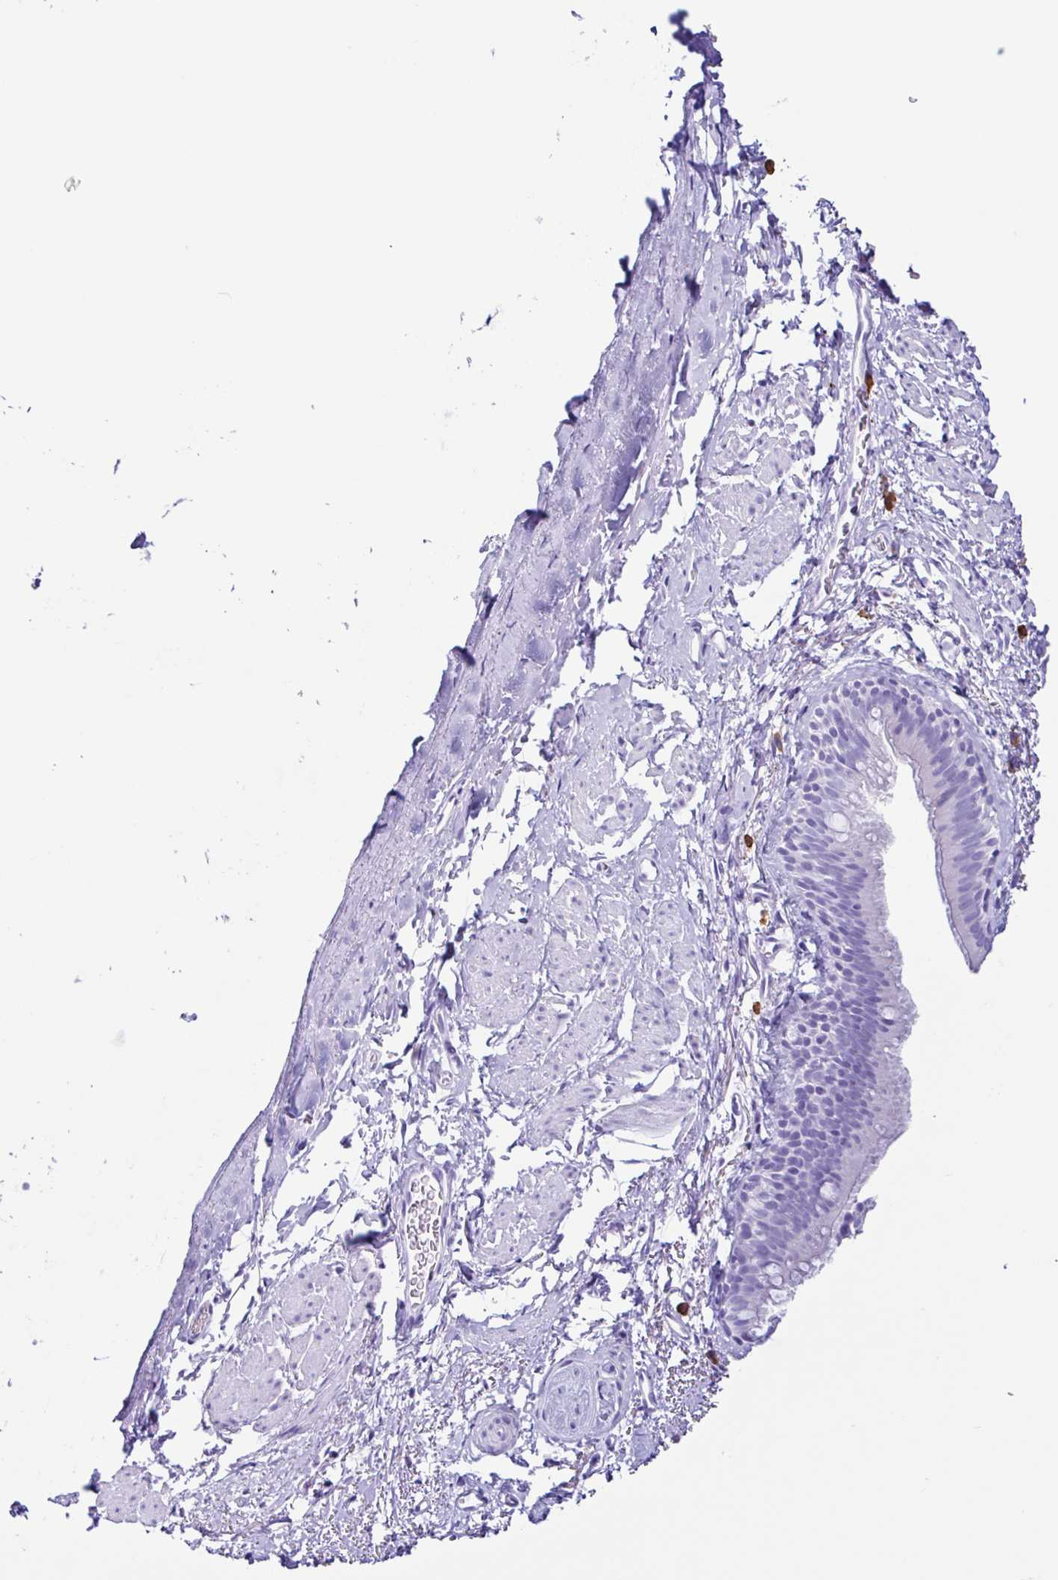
{"staining": {"intensity": "negative", "quantity": "none", "location": "none"}, "tissue": "bronchus", "cell_type": "Respiratory epithelial cells", "image_type": "normal", "snomed": [{"axis": "morphology", "description": "Normal tissue, NOS"}, {"axis": "topography", "description": "Bronchus"}], "caption": "DAB (3,3'-diaminobenzidine) immunohistochemical staining of unremarkable human bronchus demonstrates no significant expression in respiratory epithelial cells.", "gene": "PIGF", "patient": {"sex": "male", "age": 67}}